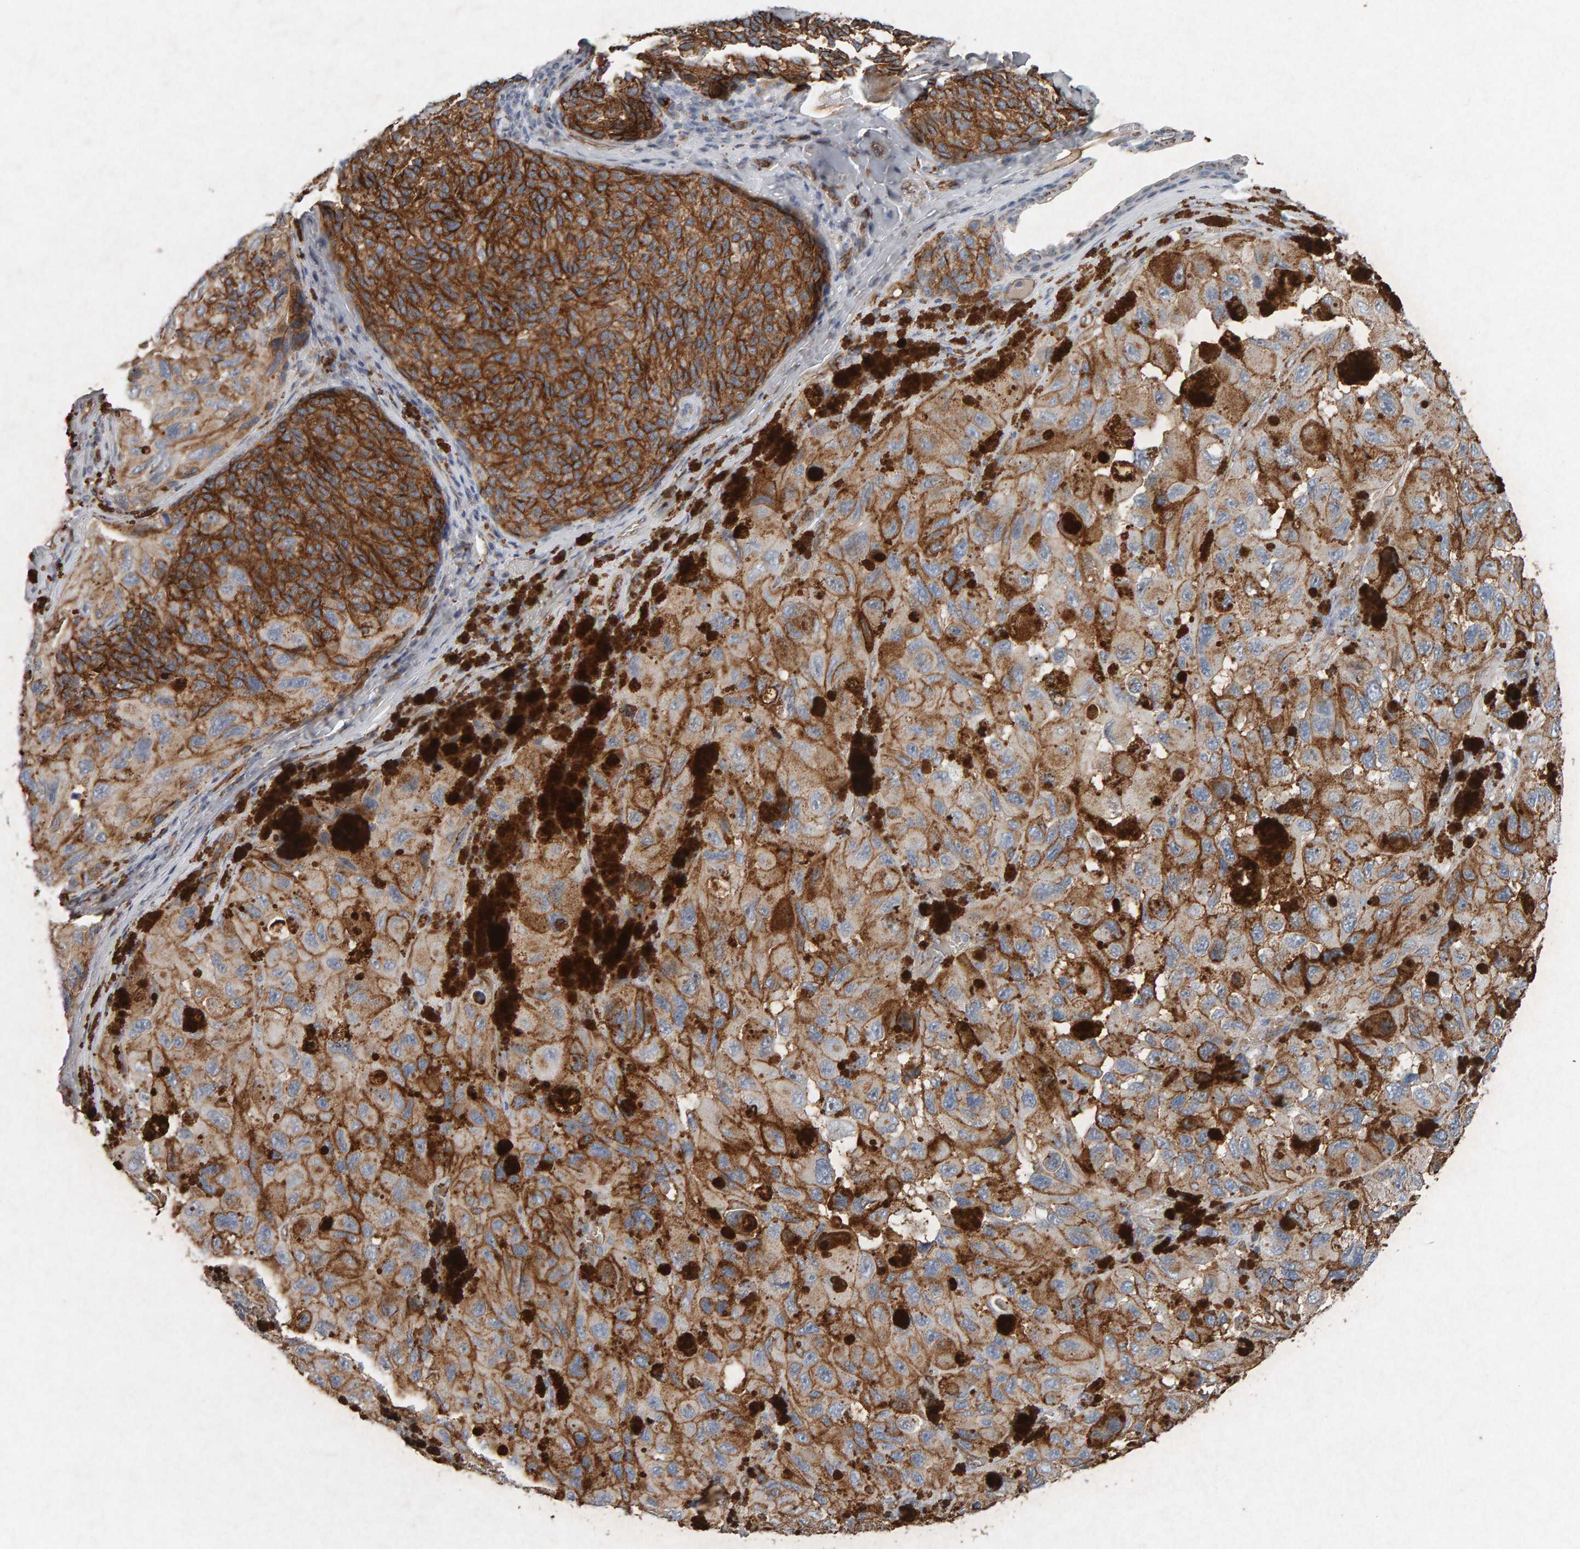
{"staining": {"intensity": "moderate", "quantity": ">75%", "location": "cytoplasmic/membranous"}, "tissue": "melanoma", "cell_type": "Tumor cells", "image_type": "cancer", "snomed": [{"axis": "morphology", "description": "Malignant melanoma, NOS"}, {"axis": "topography", "description": "Skin"}], "caption": "Melanoma tissue reveals moderate cytoplasmic/membranous positivity in approximately >75% of tumor cells", "gene": "PTPRM", "patient": {"sex": "female", "age": 73}}